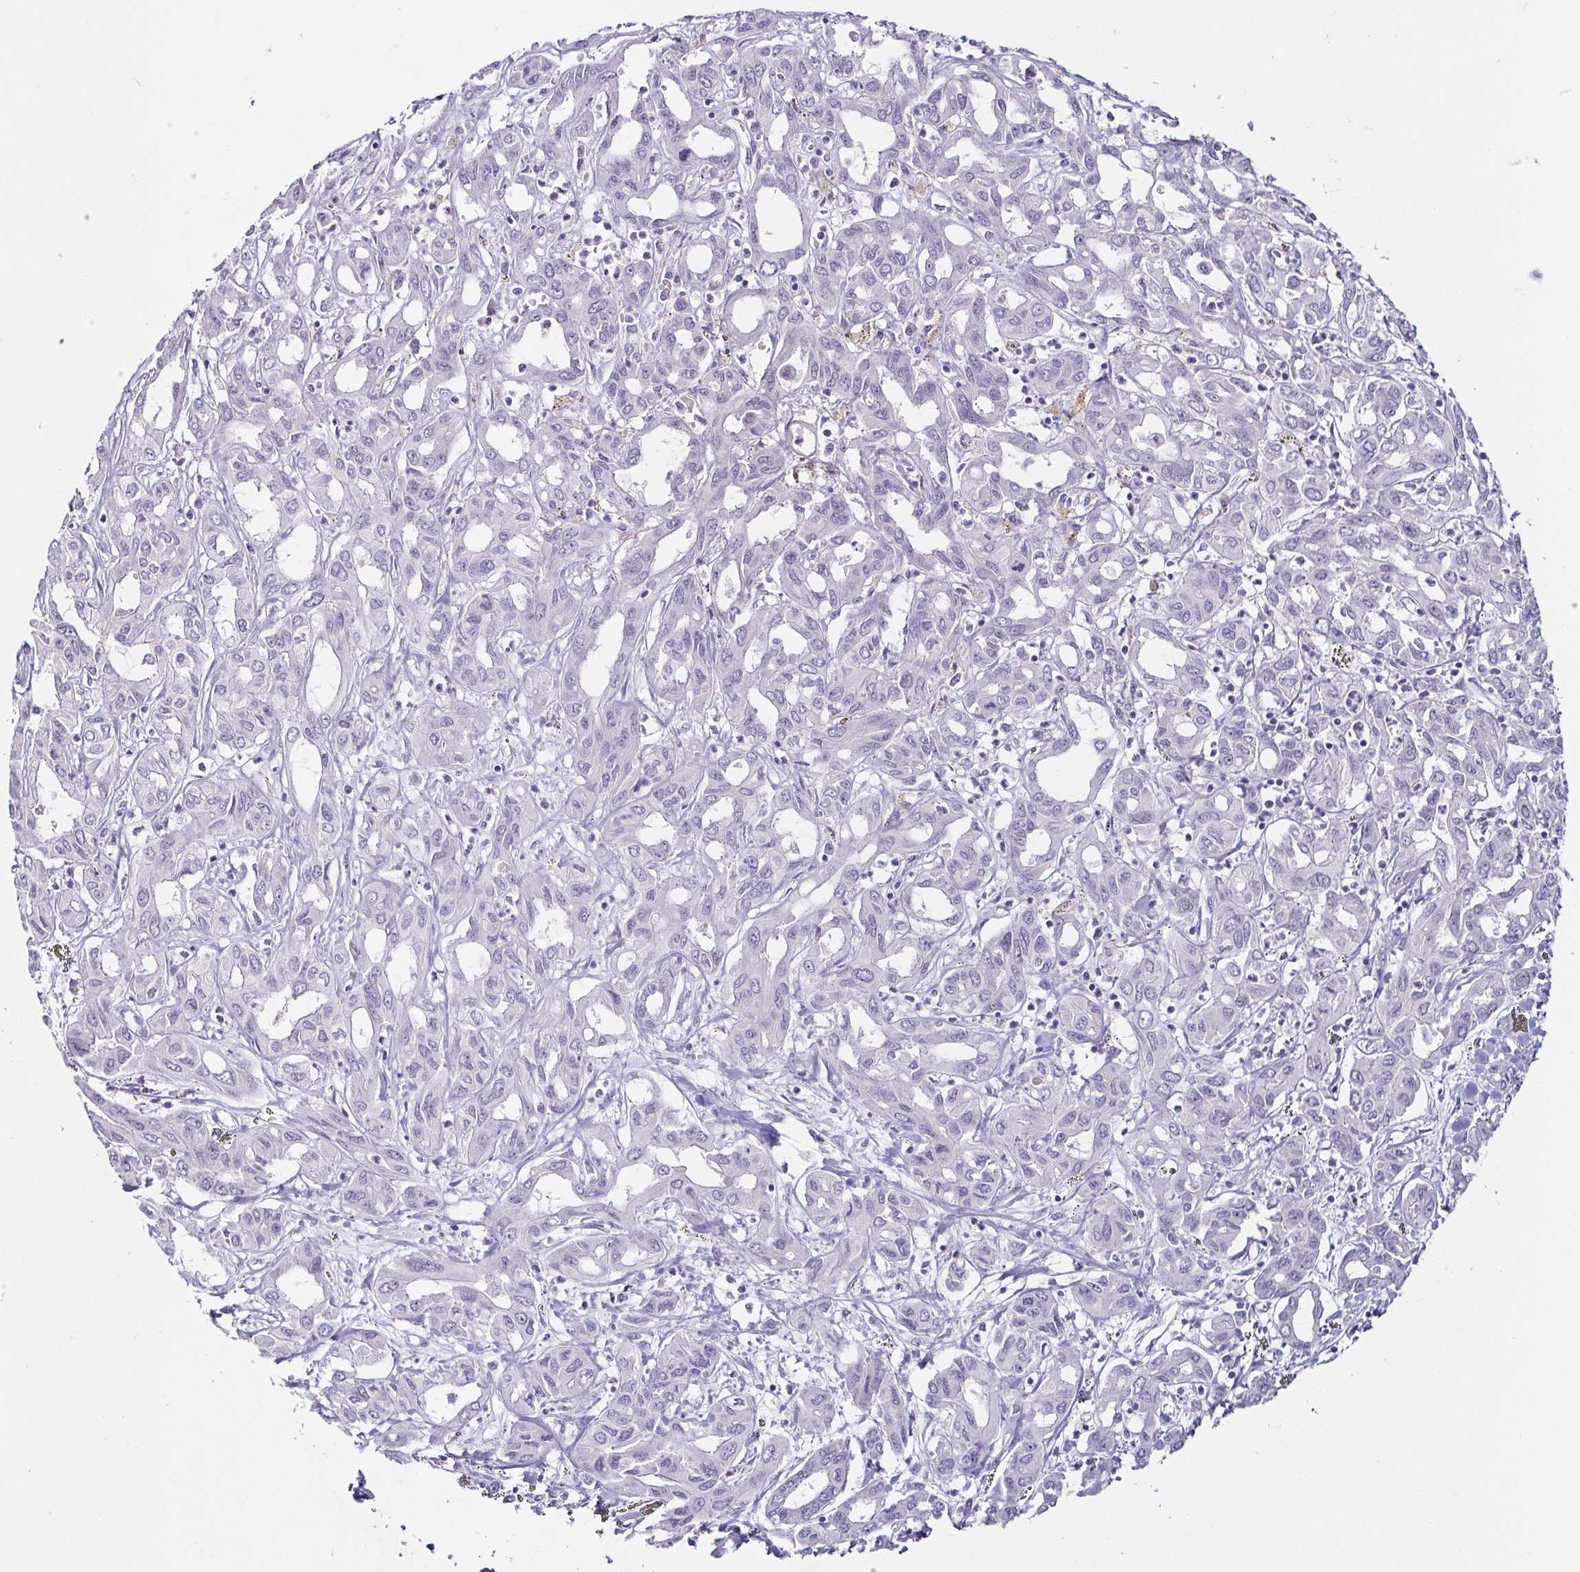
{"staining": {"intensity": "negative", "quantity": "none", "location": "none"}, "tissue": "liver cancer", "cell_type": "Tumor cells", "image_type": "cancer", "snomed": [{"axis": "morphology", "description": "Cholangiocarcinoma"}, {"axis": "topography", "description": "Liver"}], "caption": "Liver cancer was stained to show a protein in brown. There is no significant staining in tumor cells.", "gene": "TP73", "patient": {"sex": "female", "age": 60}}